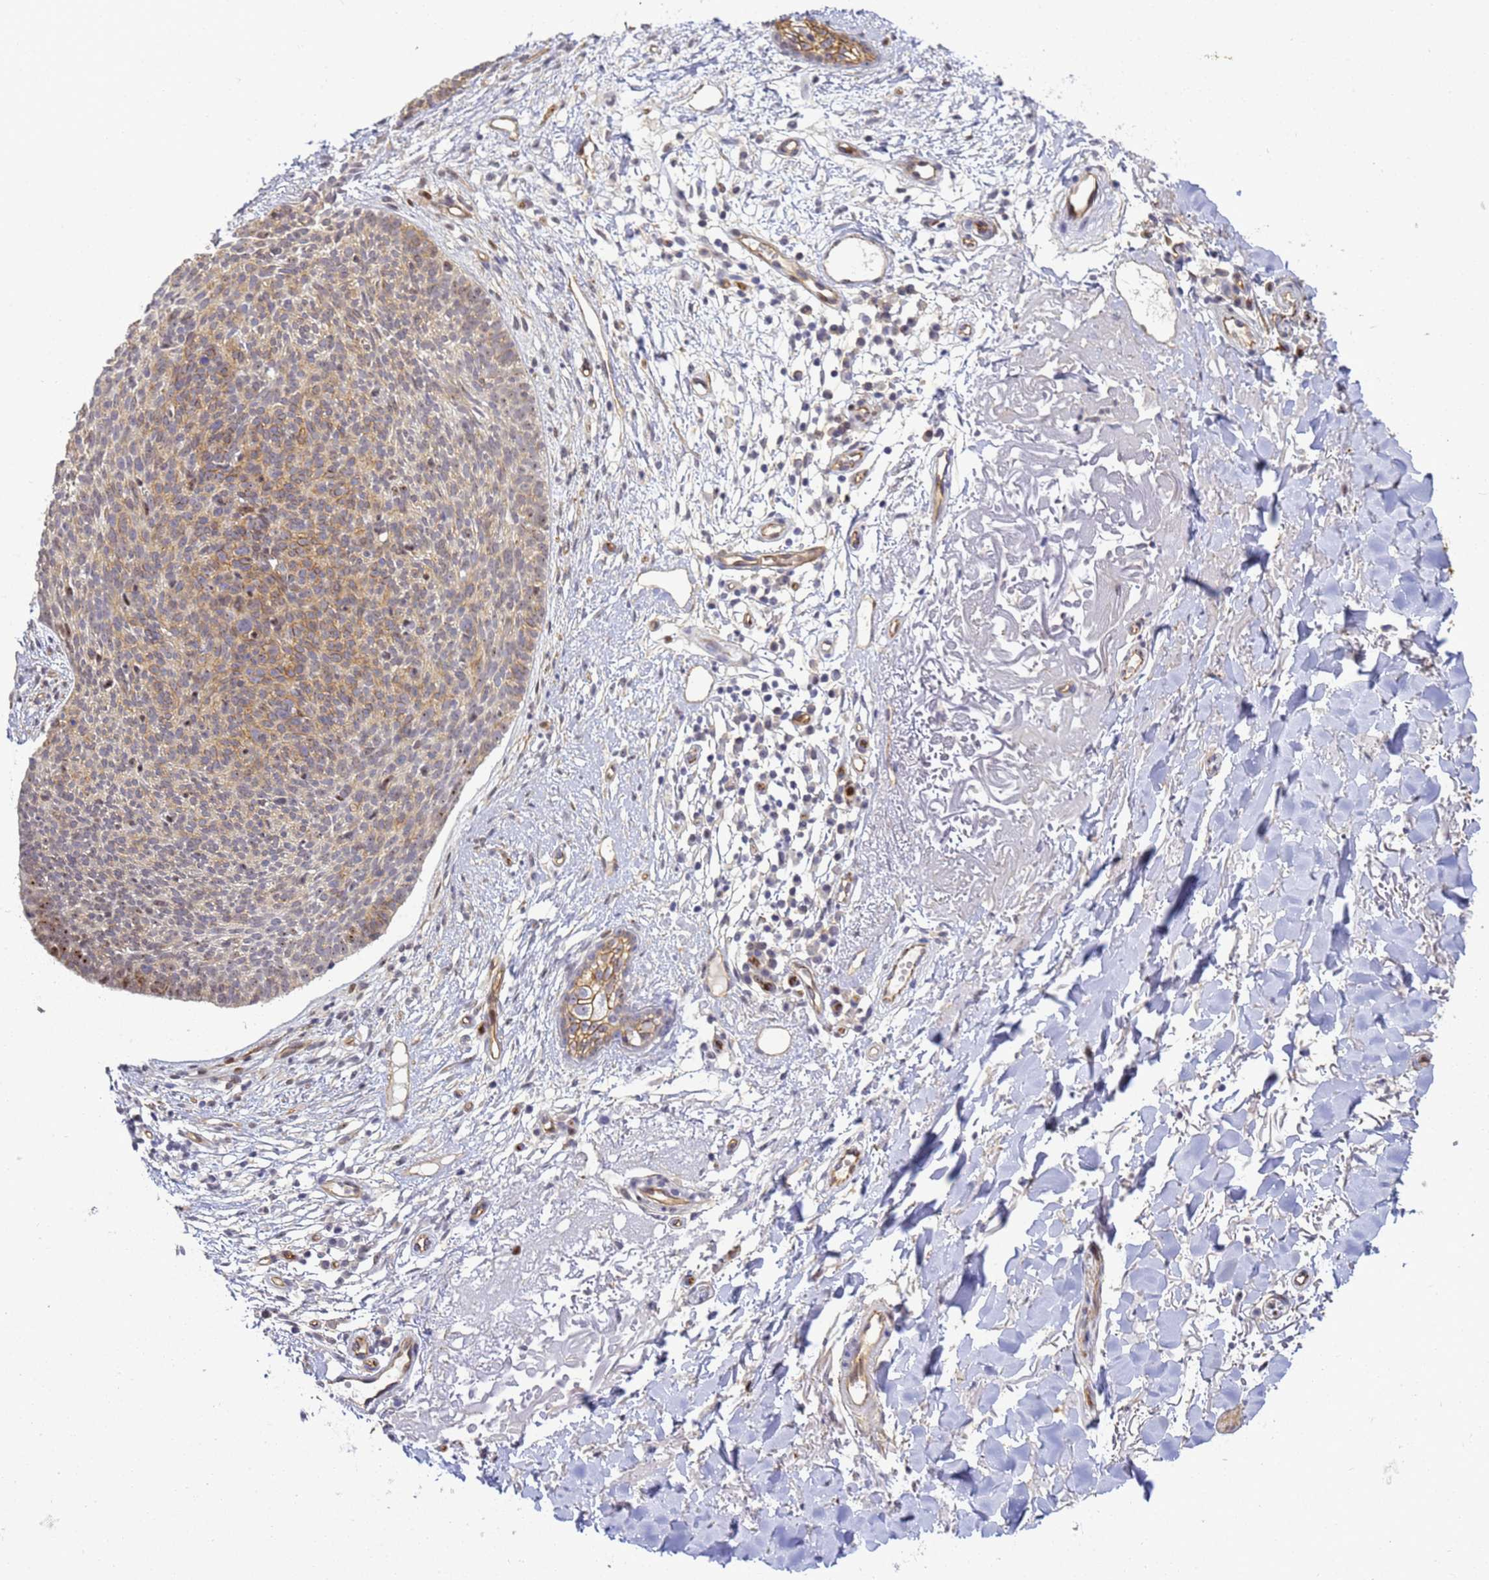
{"staining": {"intensity": "moderate", "quantity": "25%-75%", "location": "cytoplasmic/membranous,nuclear"}, "tissue": "skin cancer", "cell_type": "Tumor cells", "image_type": "cancer", "snomed": [{"axis": "morphology", "description": "Basal cell carcinoma"}, {"axis": "topography", "description": "Skin"}], "caption": "Skin basal cell carcinoma stained for a protein demonstrates moderate cytoplasmic/membranous and nuclear positivity in tumor cells.", "gene": "GON4L", "patient": {"sex": "male", "age": 84}}